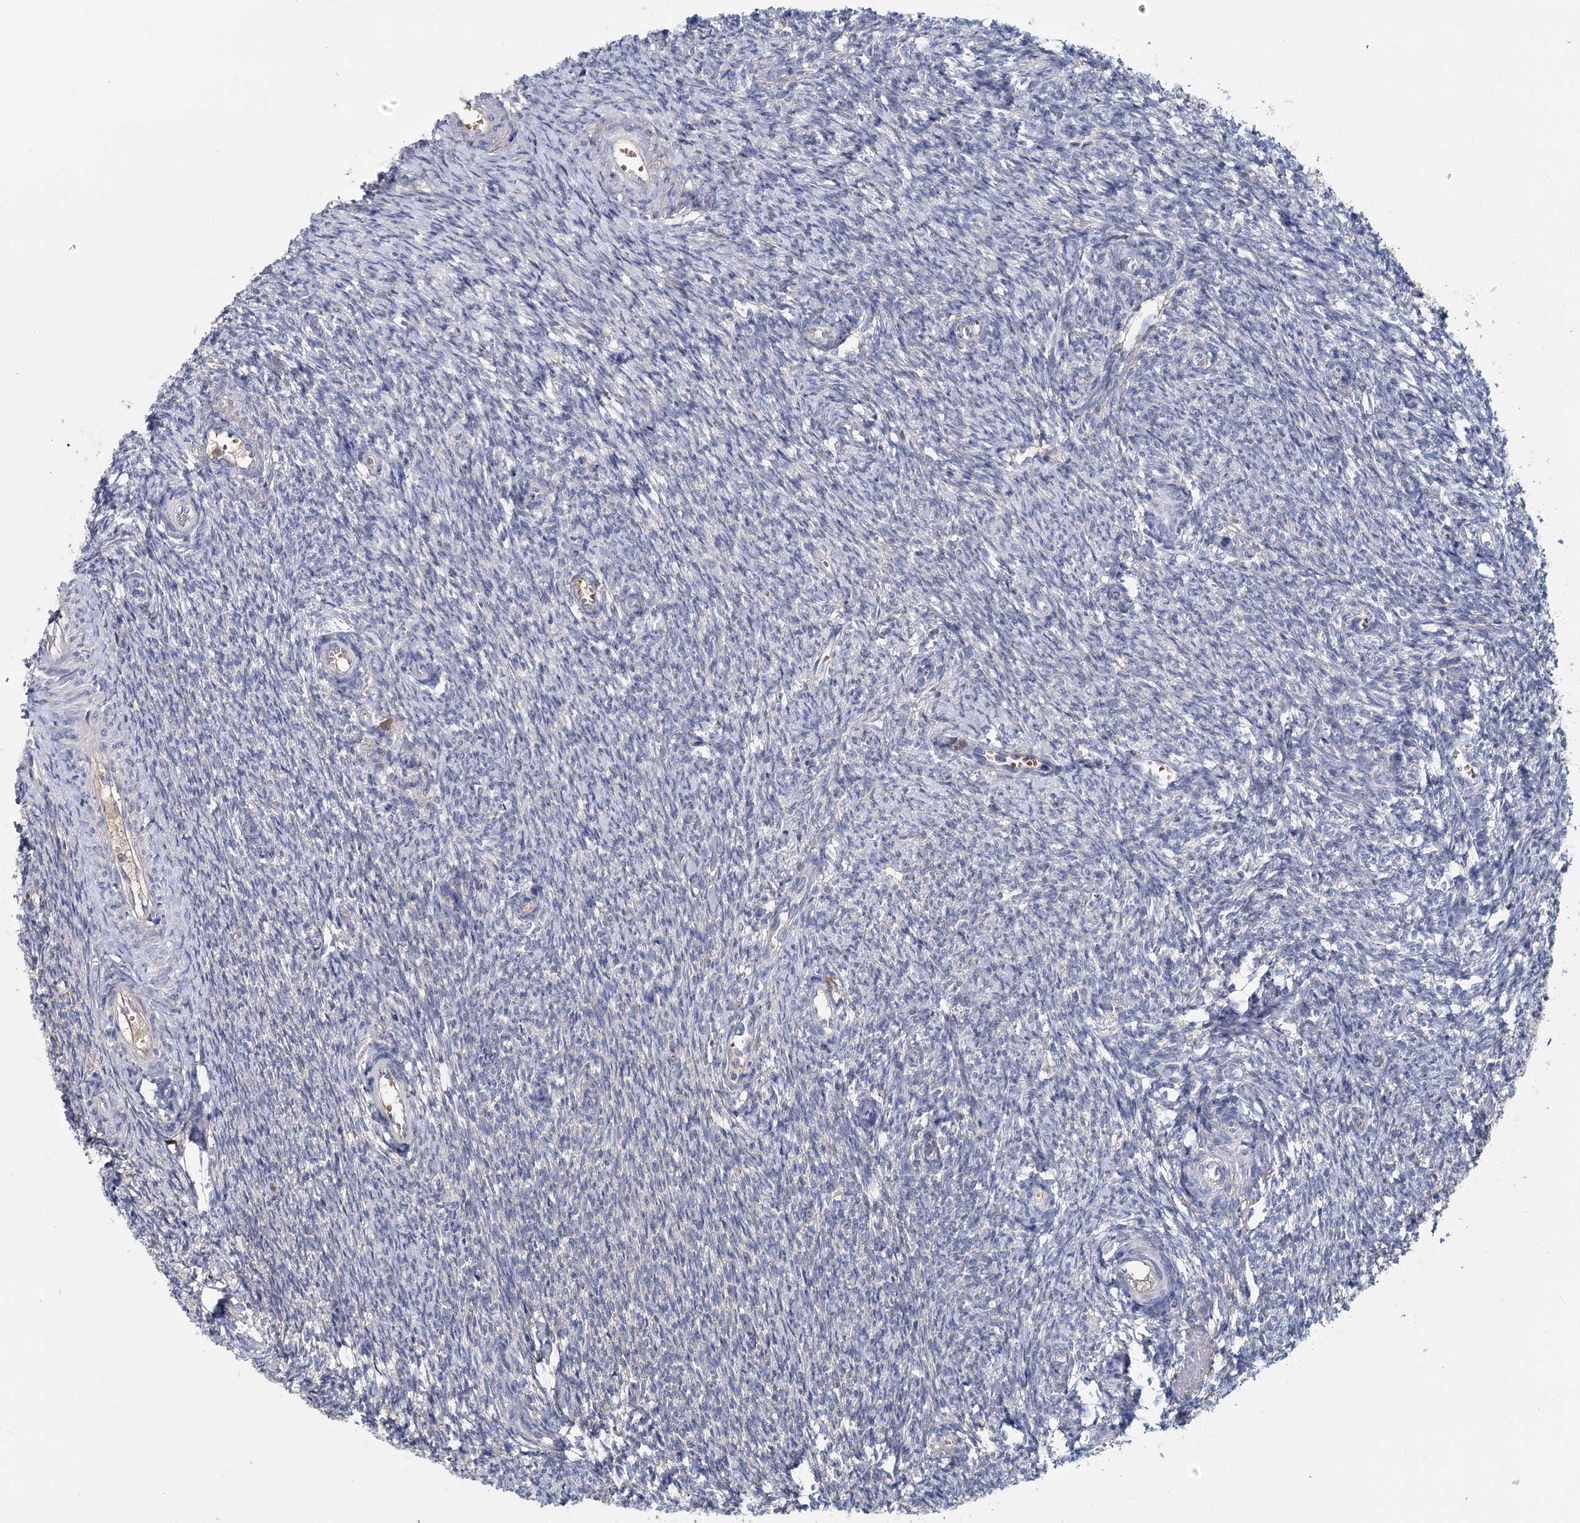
{"staining": {"intensity": "negative", "quantity": "none", "location": "none"}, "tissue": "ovary", "cell_type": "Ovarian stroma cells", "image_type": "normal", "snomed": [{"axis": "morphology", "description": "Normal tissue, NOS"}, {"axis": "topography", "description": "Ovary"}], "caption": "Ovary stained for a protein using IHC demonstrates no staining ovarian stroma cells.", "gene": "ANKRD16", "patient": {"sex": "female", "age": 44}}